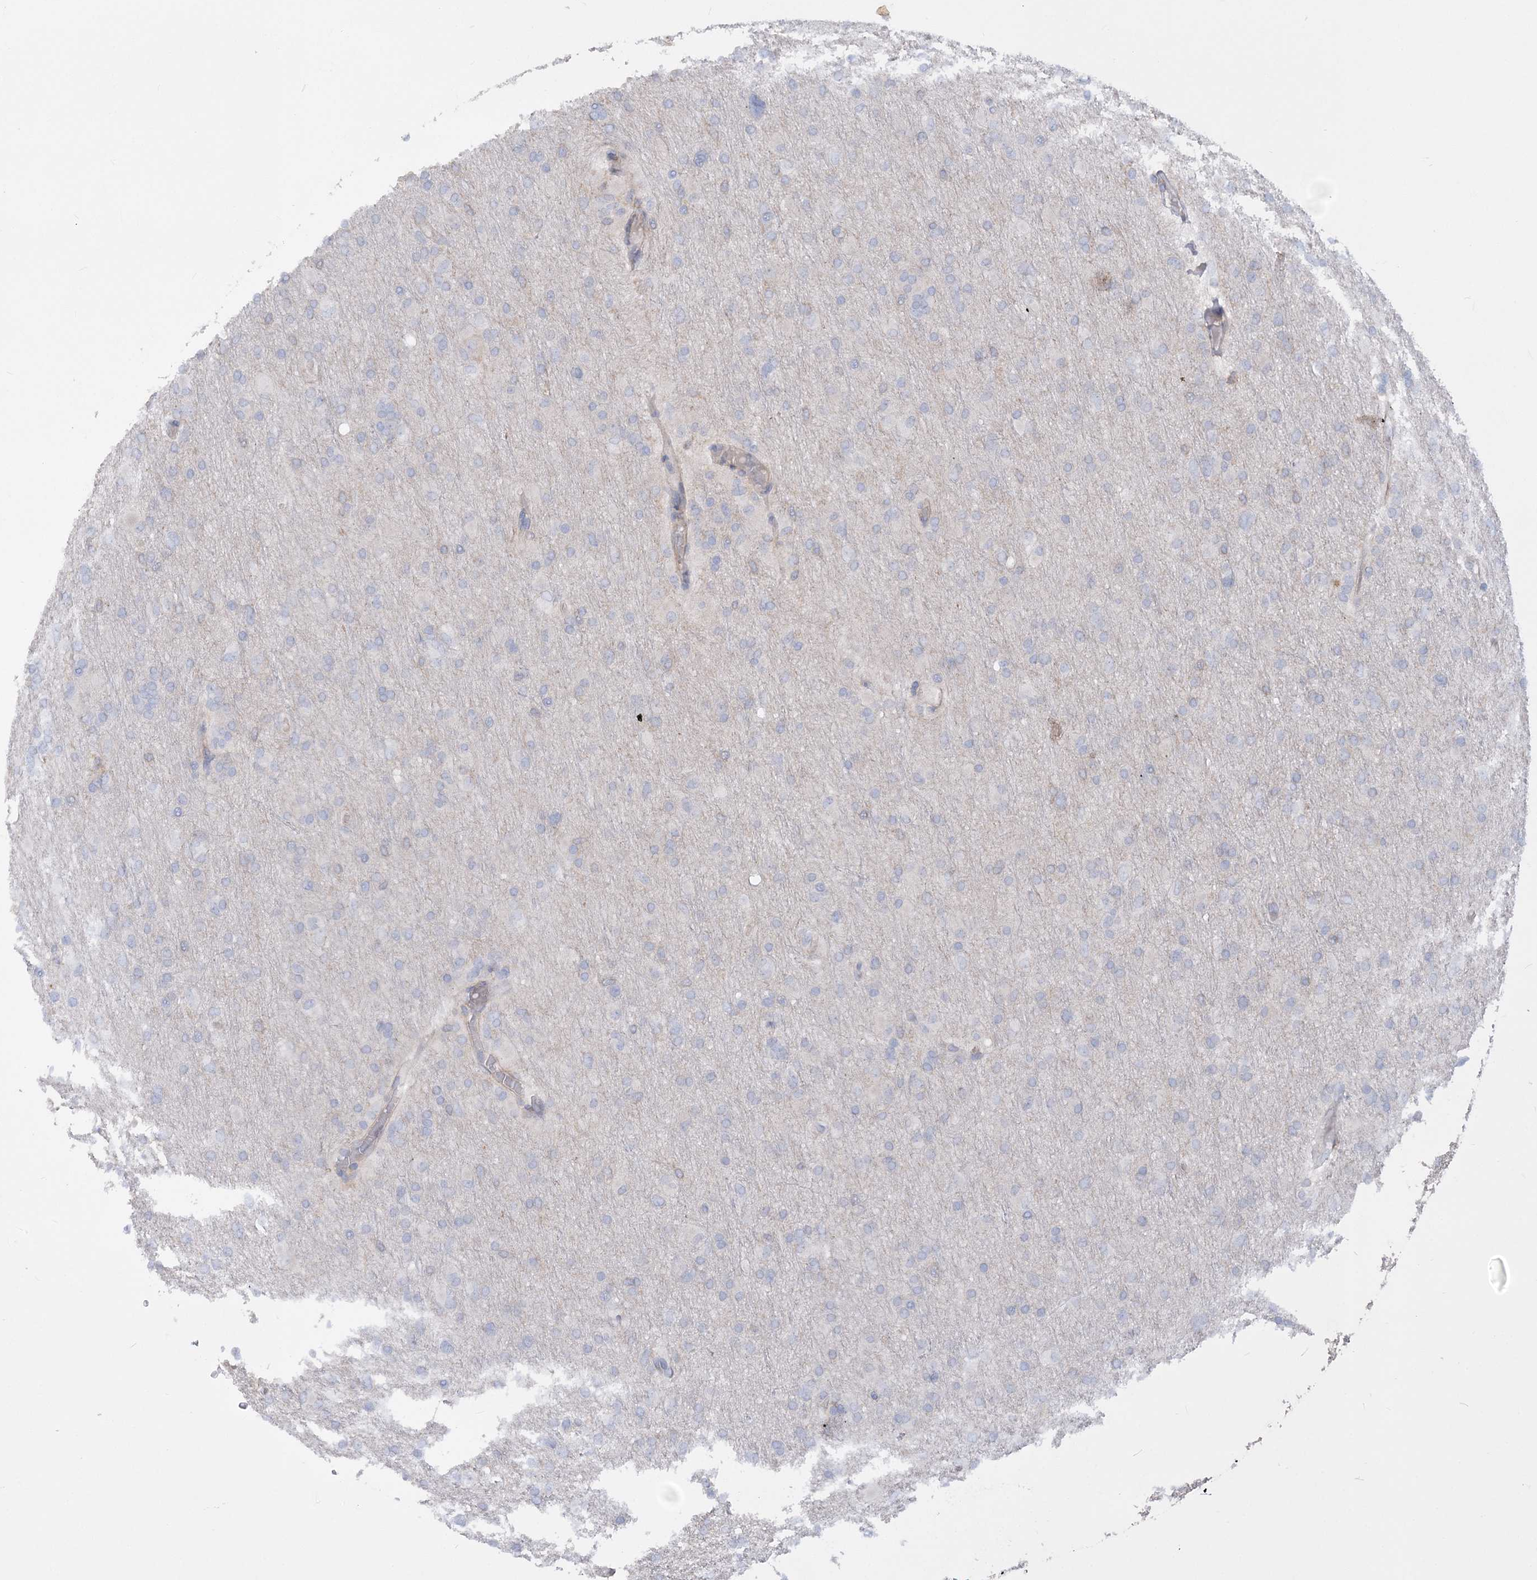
{"staining": {"intensity": "negative", "quantity": "none", "location": "none"}, "tissue": "glioma", "cell_type": "Tumor cells", "image_type": "cancer", "snomed": [{"axis": "morphology", "description": "Glioma, malignant, High grade"}, {"axis": "topography", "description": "Cerebral cortex"}], "caption": "IHC photomicrograph of neoplastic tissue: human glioma stained with DAB (3,3'-diaminobenzidine) reveals no significant protein expression in tumor cells.", "gene": "SLFN14", "patient": {"sex": "female", "age": 36}}